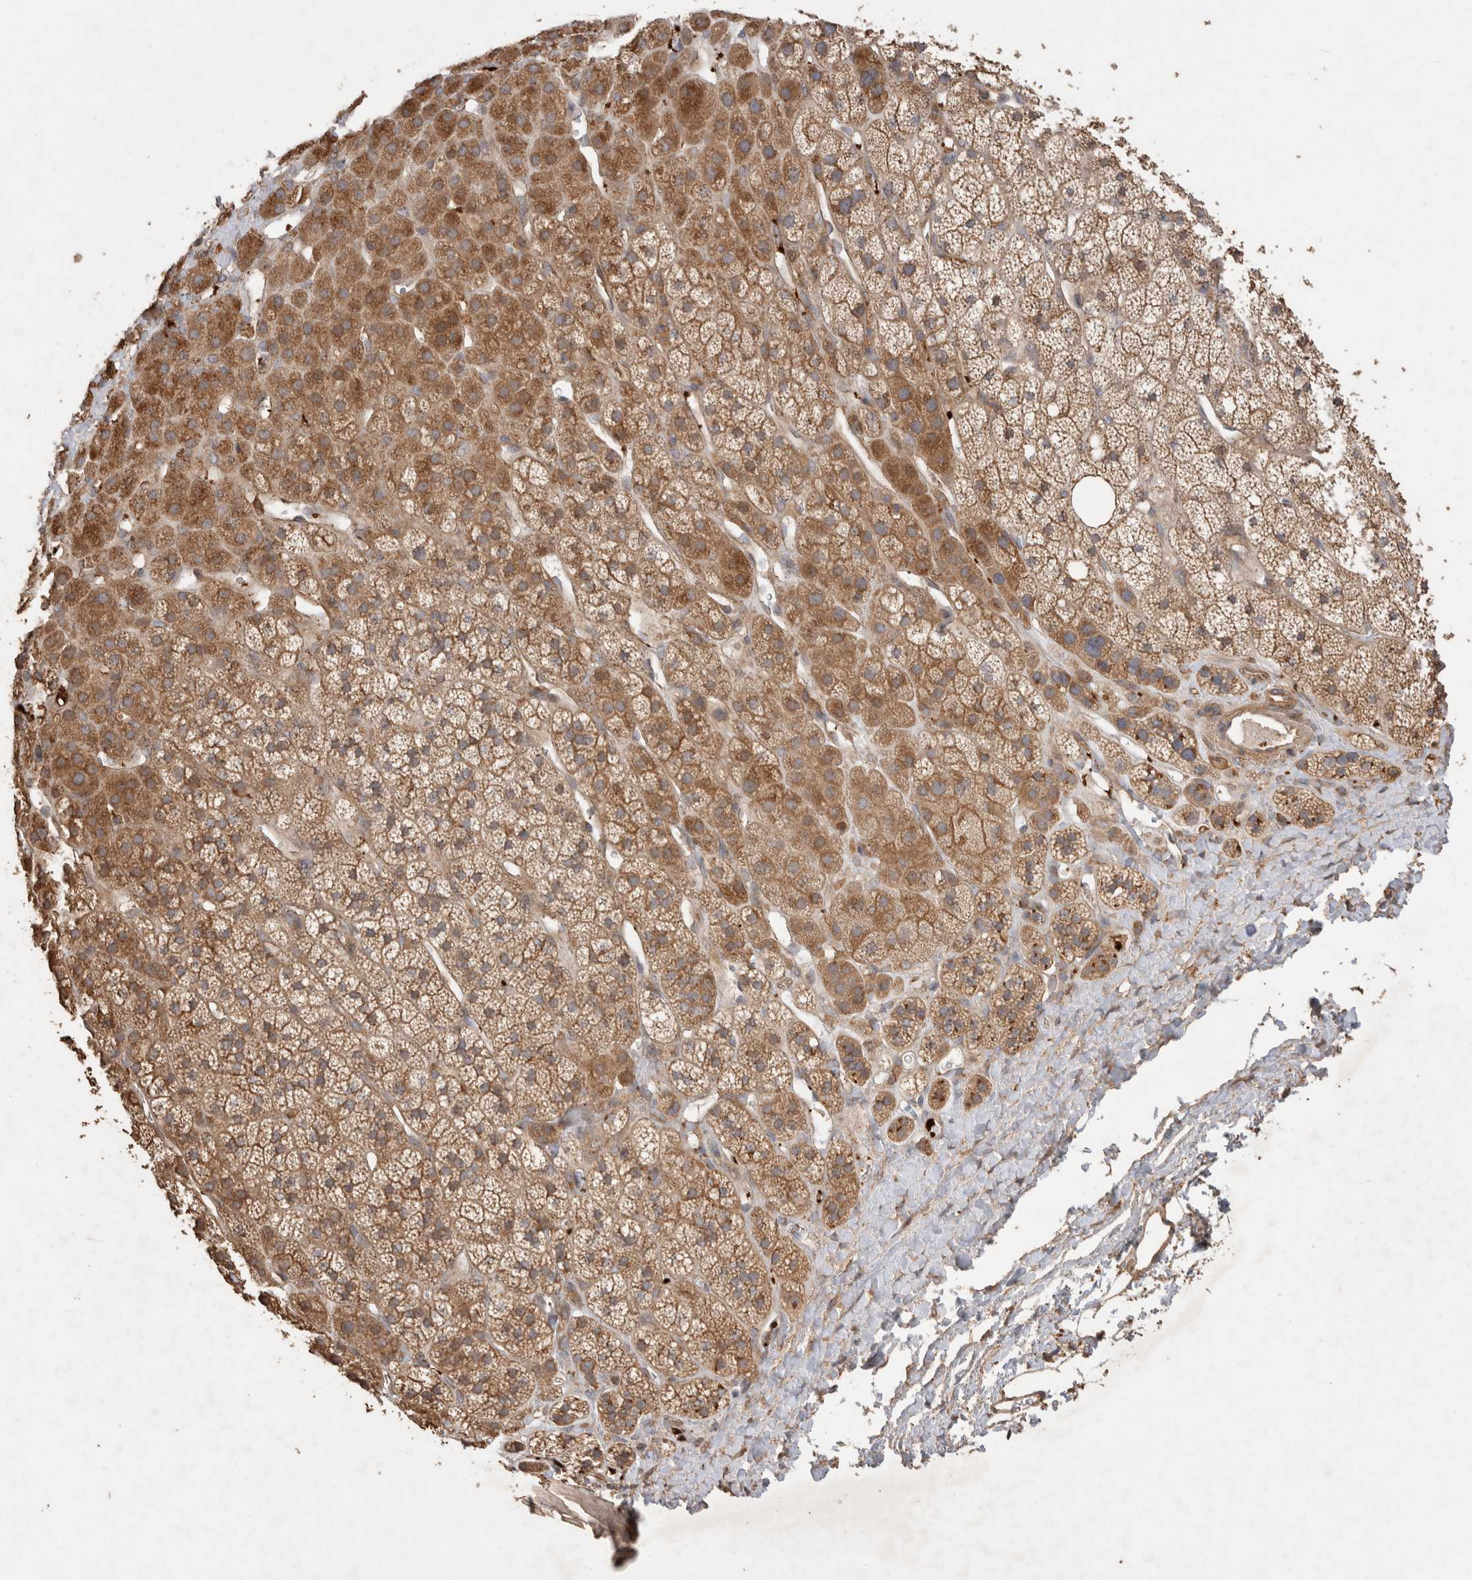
{"staining": {"intensity": "moderate", "quantity": ">75%", "location": "cytoplasmic/membranous"}, "tissue": "adrenal gland", "cell_type": "Glandular cells", "image_type": "normal", "snomed": [{"axis": "morphology", "description": "Normal tissue, NOS"}, {"axis": "topography", "description": "Adrenal gland"}], "caption": "Adrenal gland stained with DAB immunohistochemistry (IHC) displays medium levels of moderate cytoplasmic/membranous expression in about >75% of glandular cells.", "gene": "SNX31", "patient": {"sex": "male", "age": 56}}